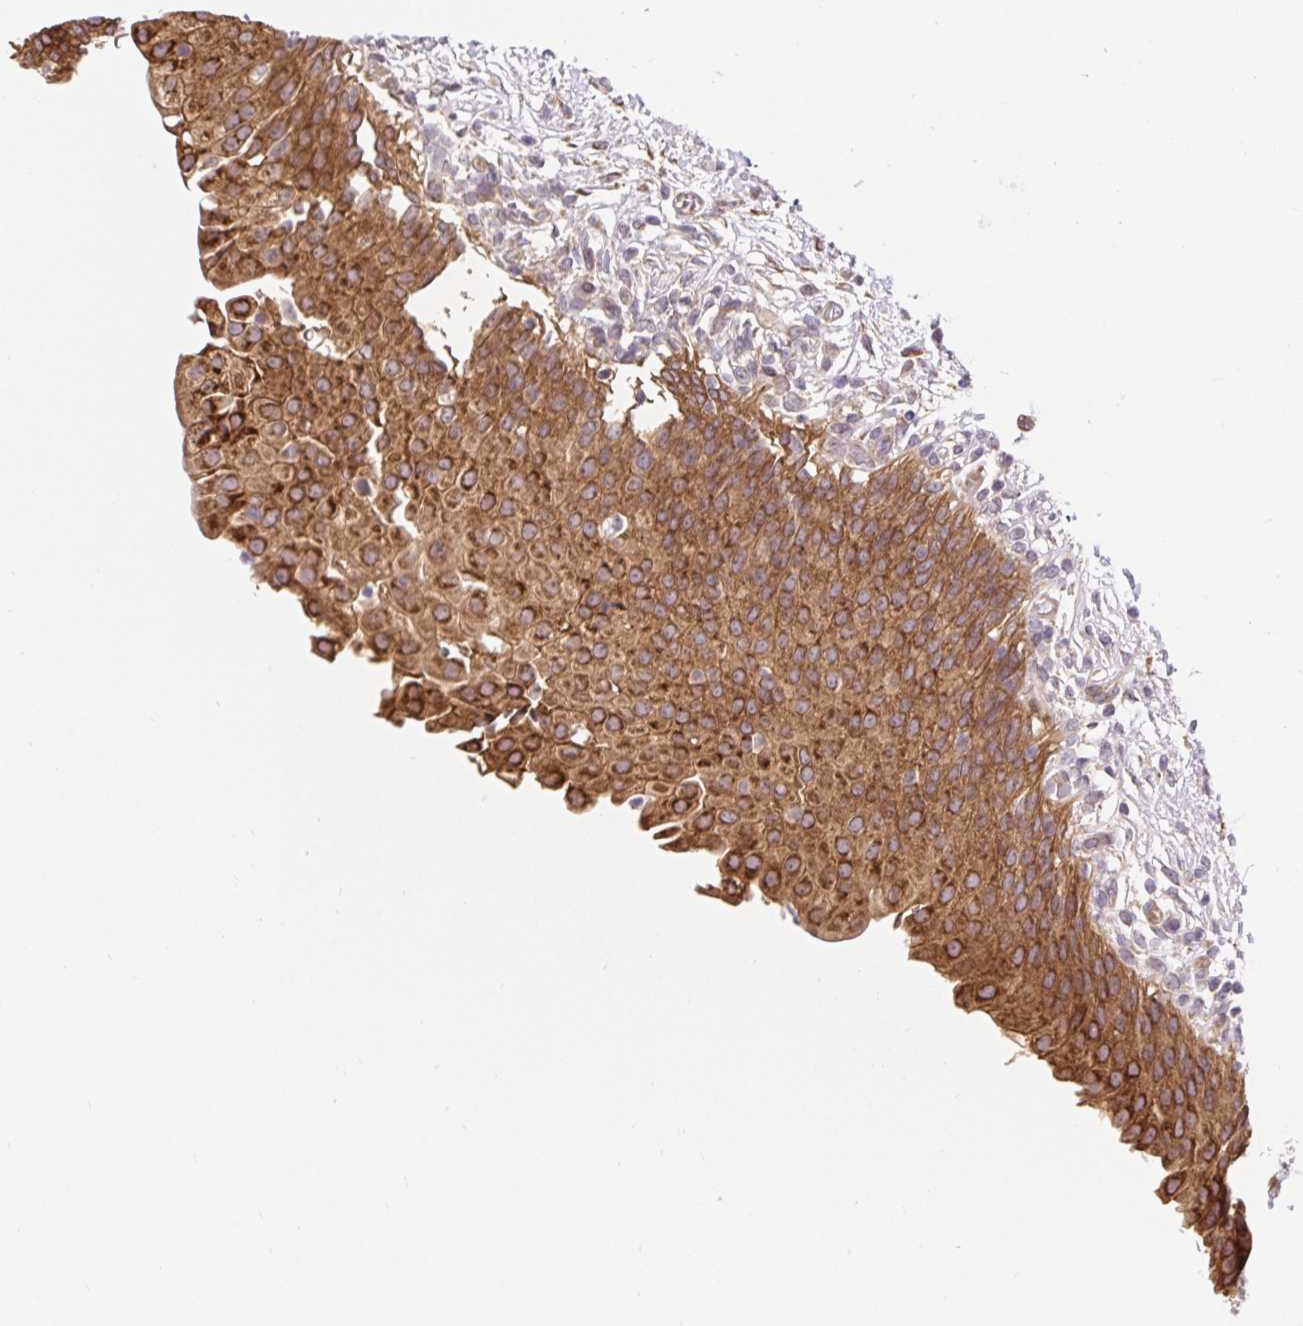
{"staining": {"intensity": "strong", "quantity": ">75%", "location": "cytoplasmic/membranous"}, "tissue": "urinary bladder", "cell_type": "Urothelial cells", "image_type": "normal", "snomed": [{"axis": "morphology", "description": "Normal tissue, NOS"}, {"axis": "topography", "description": "Urinary bladder"}, {"axis": "topography", "description": "Peripheral nerve tissue"}], "caption": "The photomicrograph displays a brown stain indicating the presence of a protein in the cytoplasmic/membranous of urothelial cells in urinary bladder. The staining was performed using DAB, with brown indicating positive protein expression. Nuclei are stained blue with hematoxylin.", "gene": "LYPD5", "patient": {"sex": "female", "age": 60}}